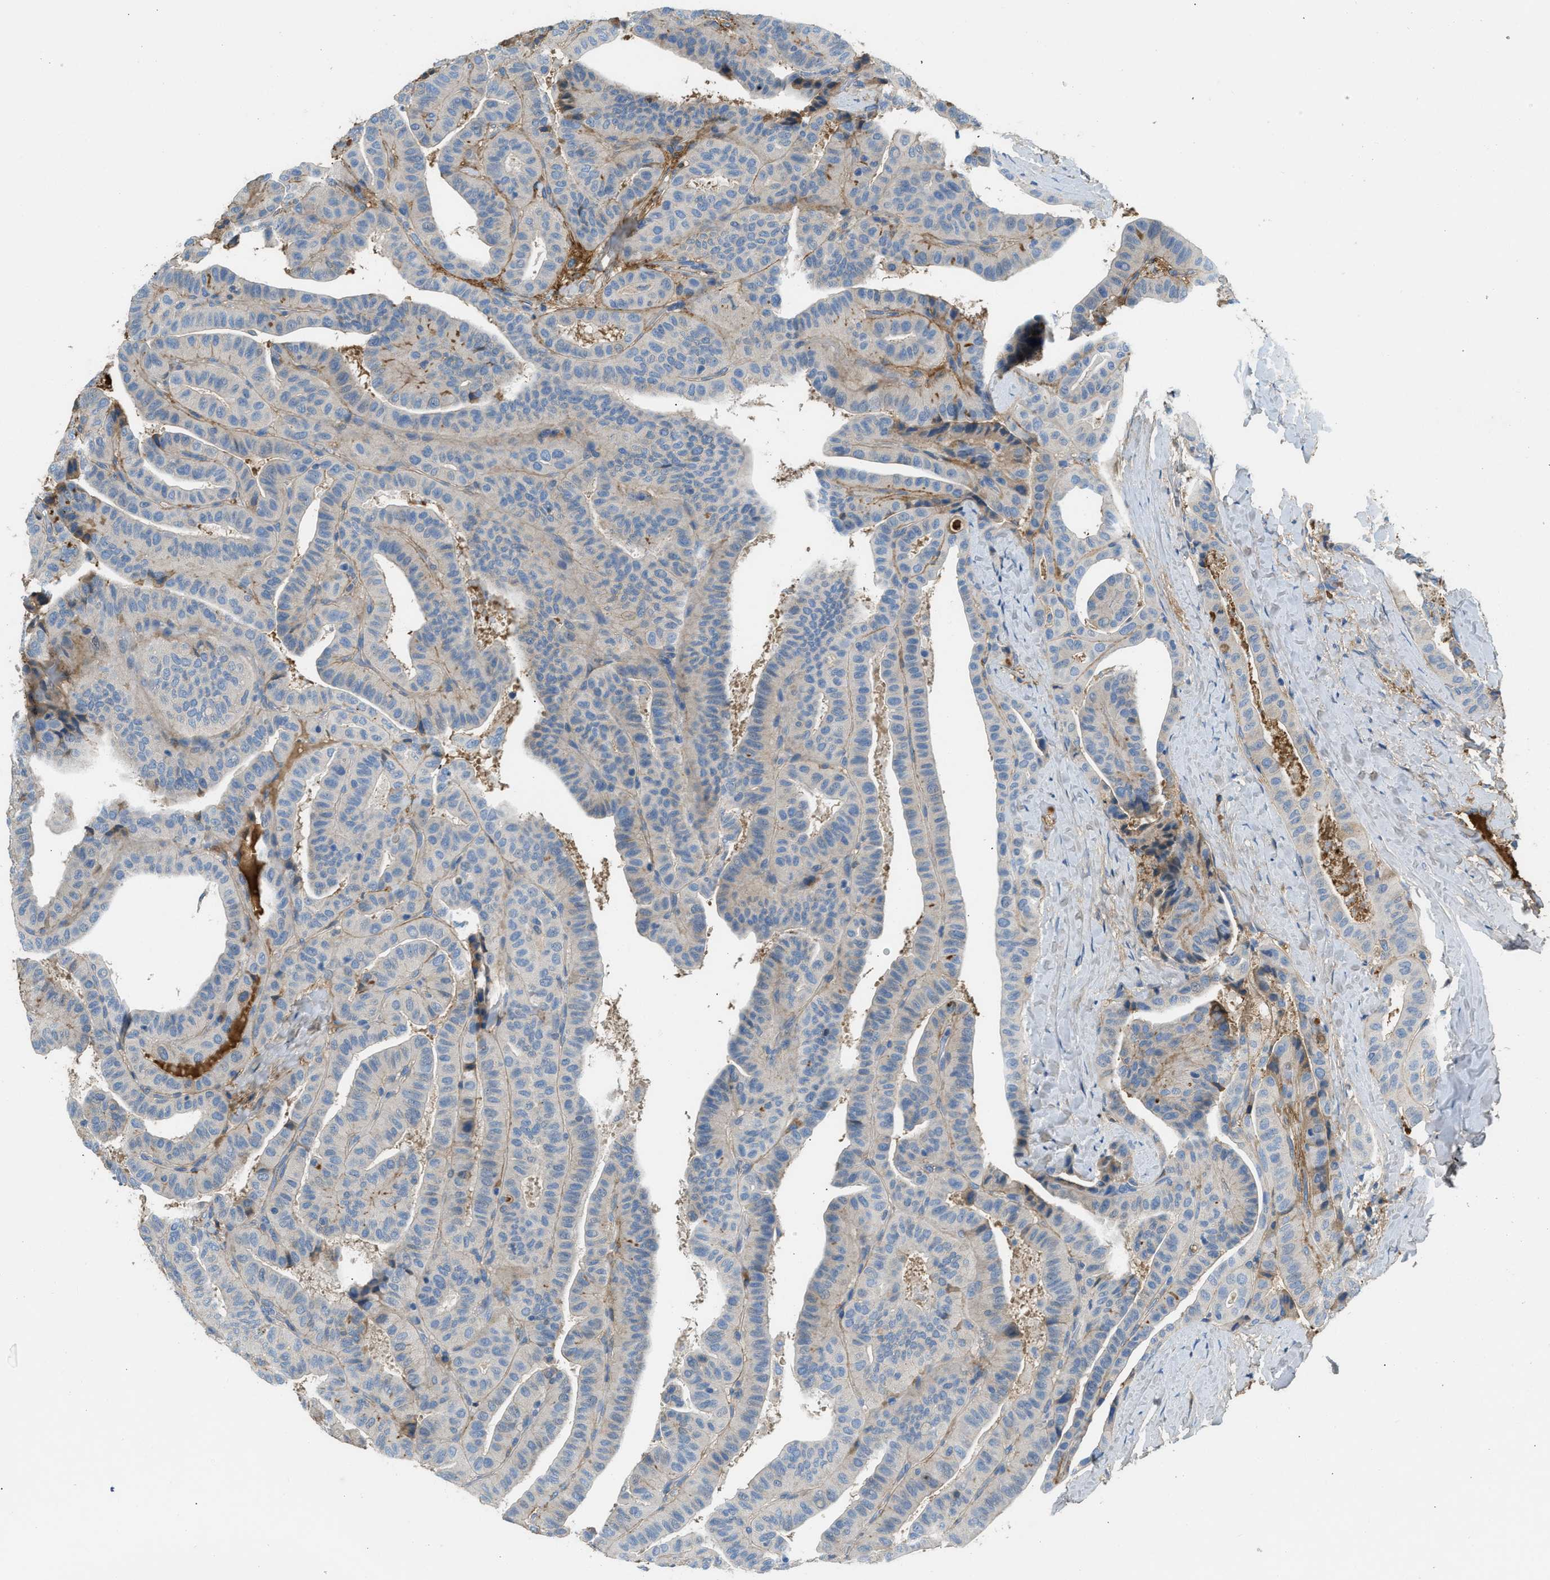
{"staining": {"intensity": "negative", "quantity": "none", "location": "none"}, "tissue": "thyroid cancer", "cell_type": "Tumor cells", "image_type": "cancer", "snomed": [{"axis": "morphology", "description": "Papillary adenocarcinoma, NOS"}, {"axis": "topography", "description": "Thyroid gland"}], "caption": "There is no significant staining in tumor cells of thyroid papillary adenocarcinoma. (DAB IHC, high magnification).", "gene": "STC1", "patient": {"sex": "male", "age": 77}}